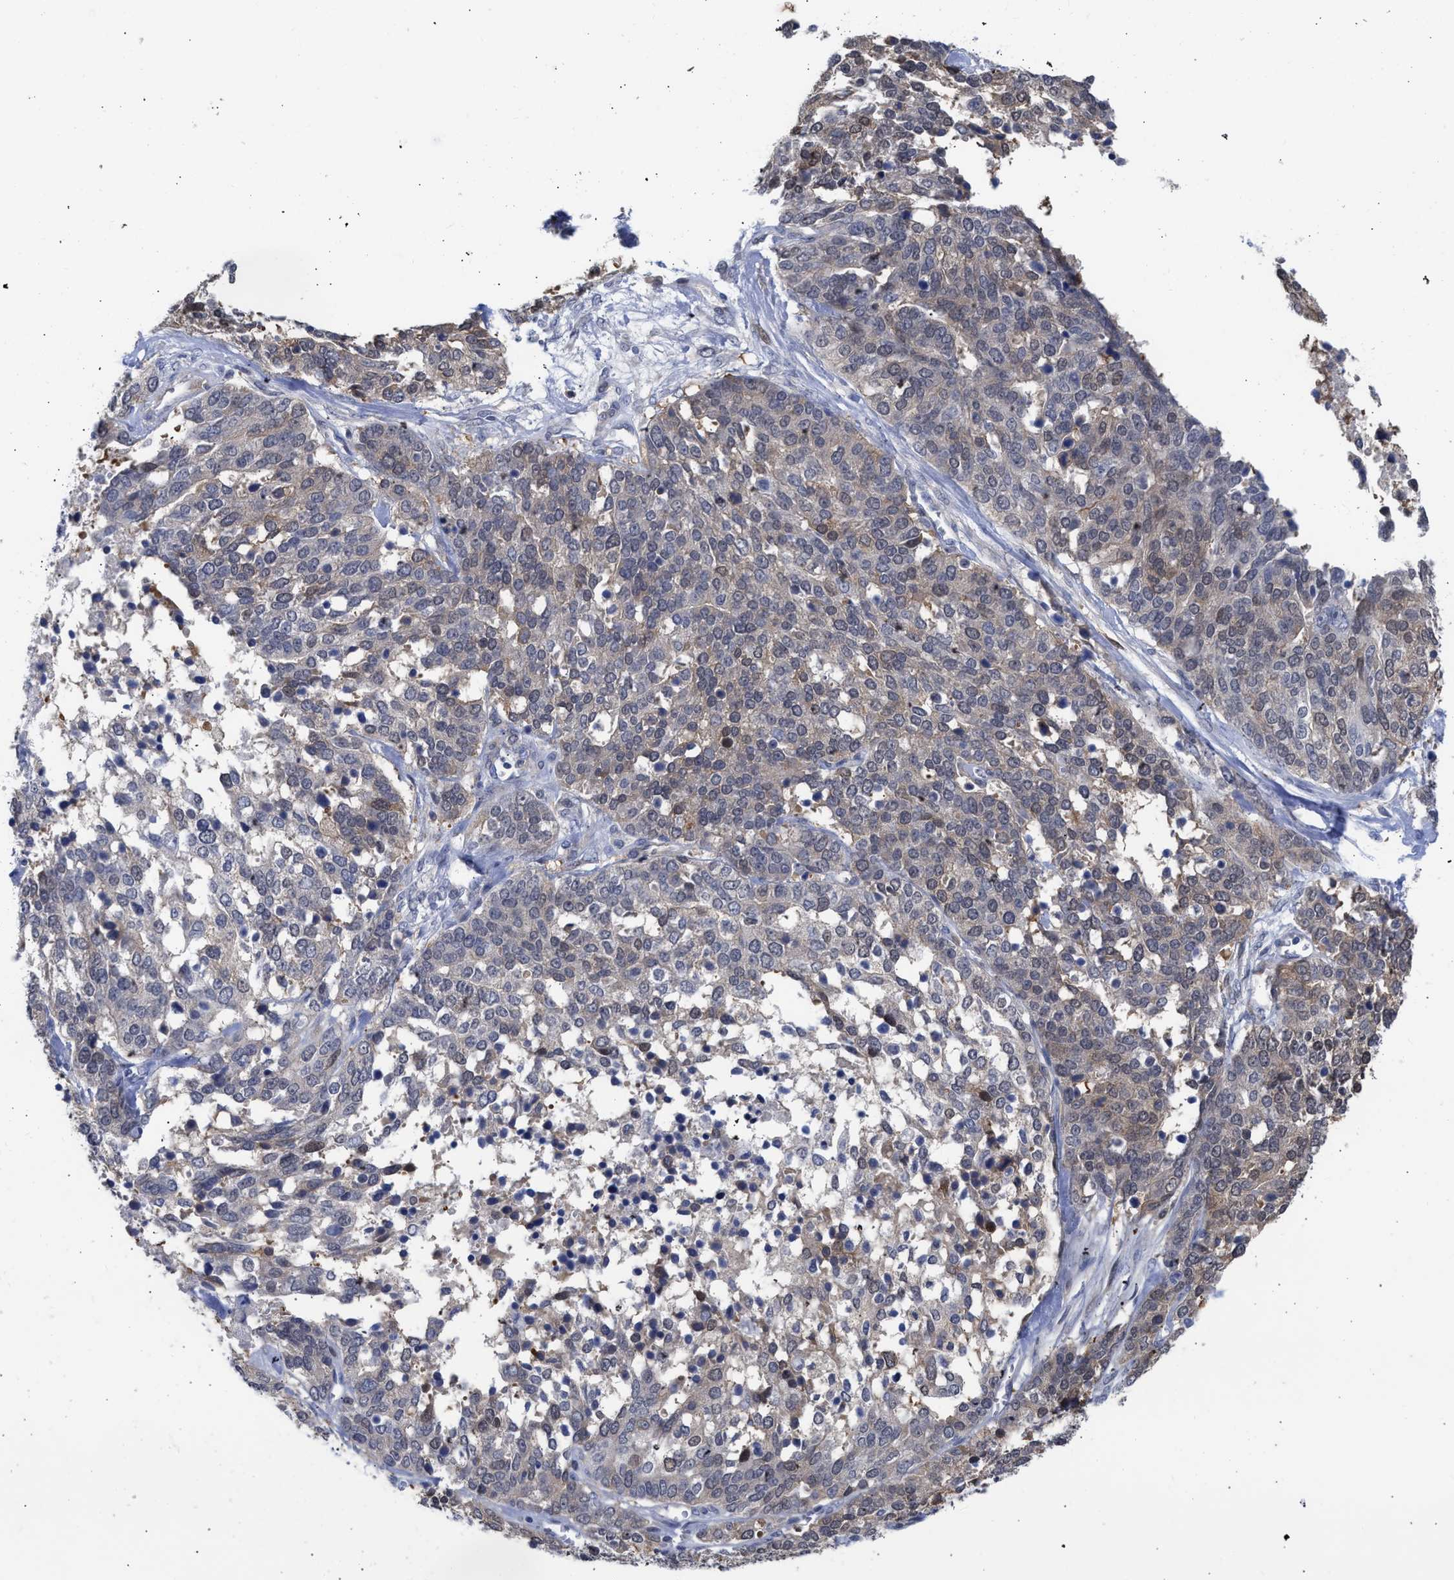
{"staining": {"intensity": "weak", "quantity": "25%-75%", "location": "cytoplasmic/membranous"}, "tissue": "ovarian cancer", "cell_type": "Tumor cells", "image_type": "cancer", "snomed": [{"axis": "morphology", "description": "Cystadenocarcinoma, serous, NOS"}, {"axis": "topography", "description": "Ovary"}], "caption": "Serous cystadenocarcinoma (ovarian) stained with DAB (3,3'-diaminobenzidine) immunohistochemistry (IHC) exhibits low levels of weak cytoplasmic/membranous positivity in approximately 25%-75% of tumor cells. Immunohistochemistry (ihc) stains the protein in brown and the nuclei are stained blue.", "gene": "THRA", "patient": {"sex": "female", "age": 44}}